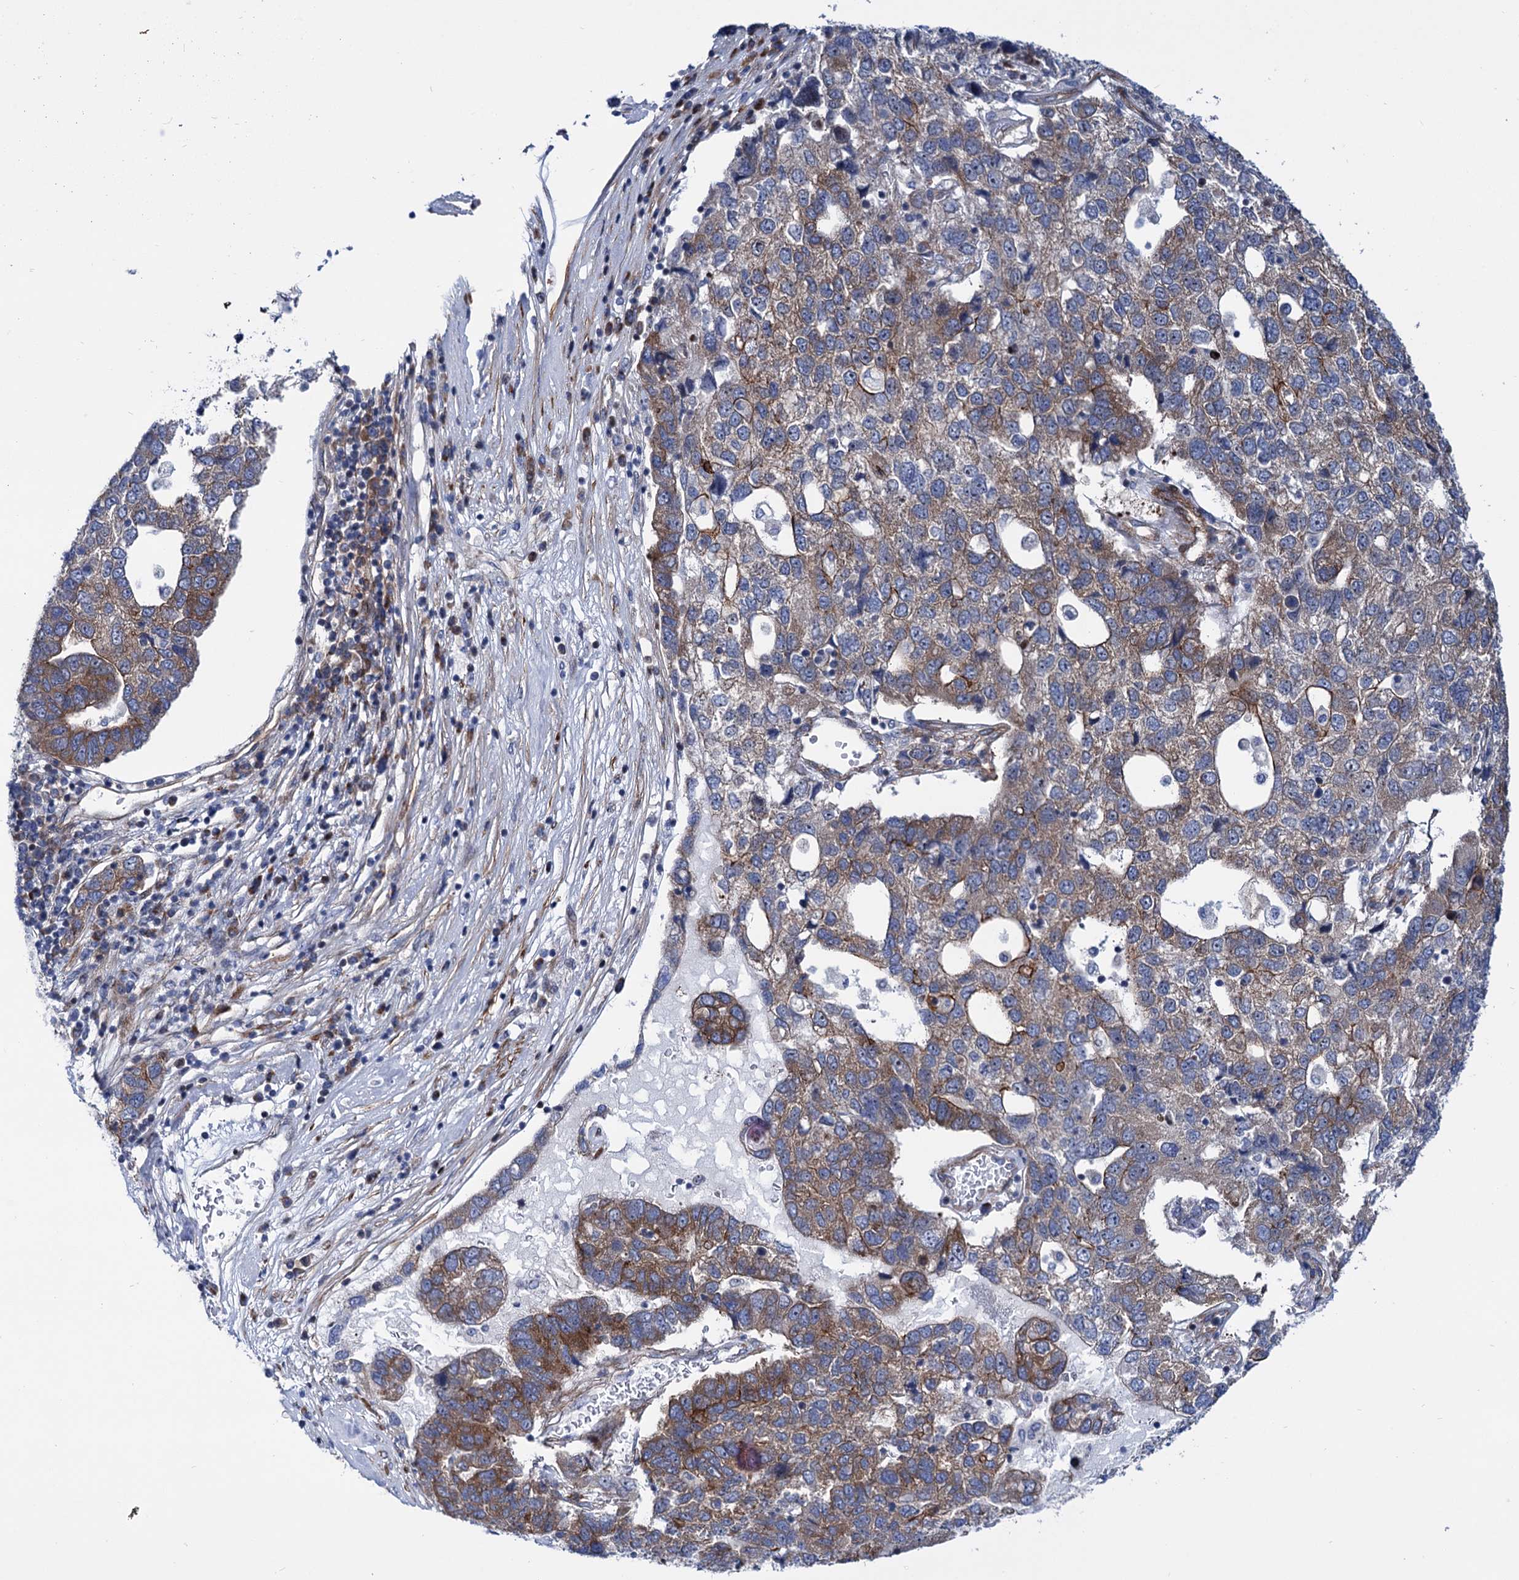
{"staining": {"intensity": "moderate", "quantity": "25%-75%", "location": "cytoplasmic/membranous"}, "tissue": "pancreatic cancer", "cell_type": "Tumor cells", "image_type": "cancer", "snomed": [{"axis": "morphology", "description": "Adenocarcinoma, NOS"}, {"axis": "topography", "description": "Pancreas"}], "caption": "IHC of adenocarcinoma (pancreatic) demonstrates medium levels of moderate cytoplasmic/membranous positivity in approximately 25%-75% of tumor cells.", "gene": "THAP9", "patient": {"sex": "female", "age": 61}}